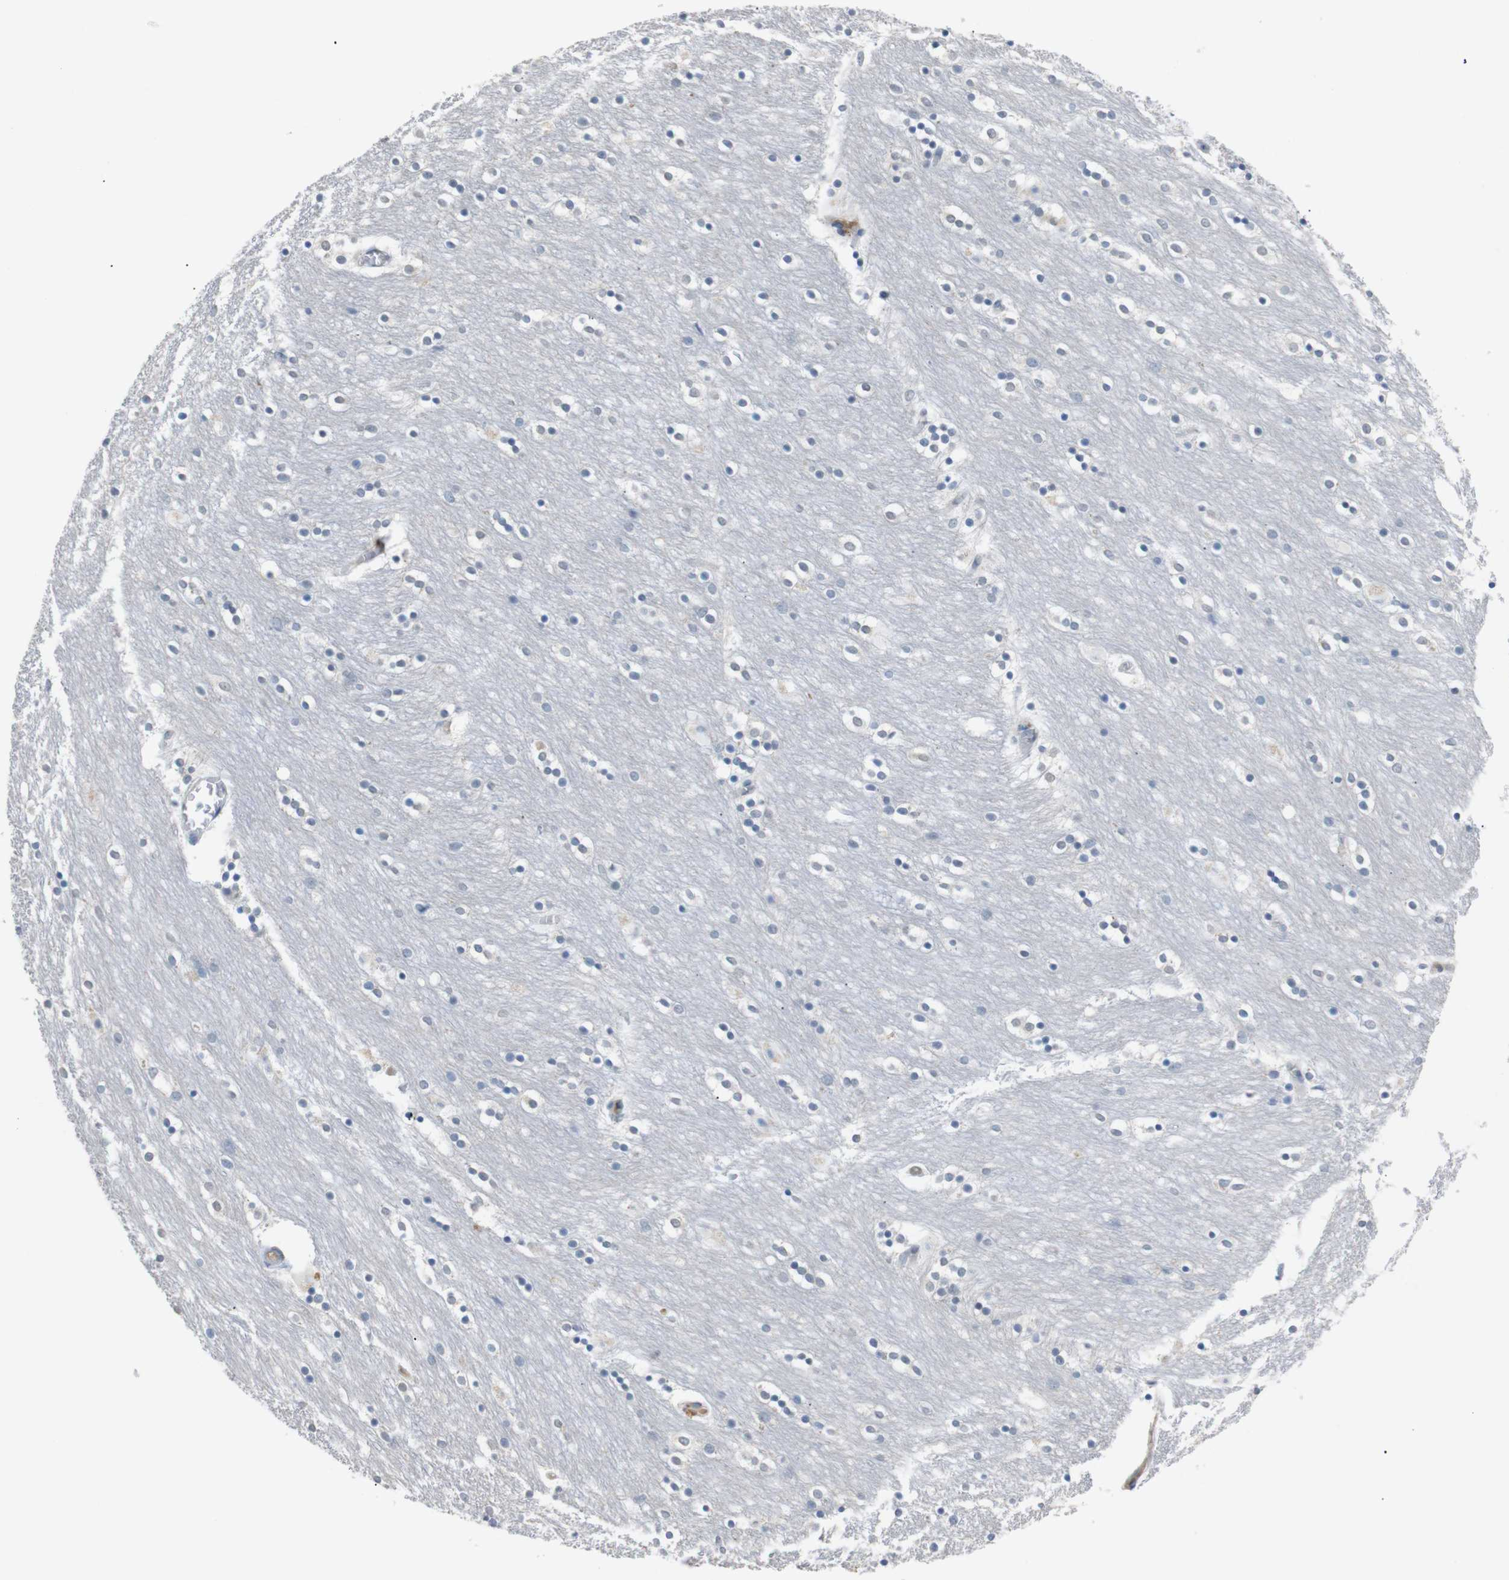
{"staining": {"intensity": "negative", "quantity": "none", "location": "none"}, "tissue": "caudate", "cell_type": "Glial cells", "image_type": "normal", "snomed": [{"axis": "morphology", "description": "Normal tissue, NOS"}, {"axis": "topography", "description": "Lateral ventricle wall"}], "caption": "This is an immunohistochemistry image of benign caudate. There is no expression in glial cells.", "gene": "CHRM5", "patient": {"sex": "female", "age": 54}}